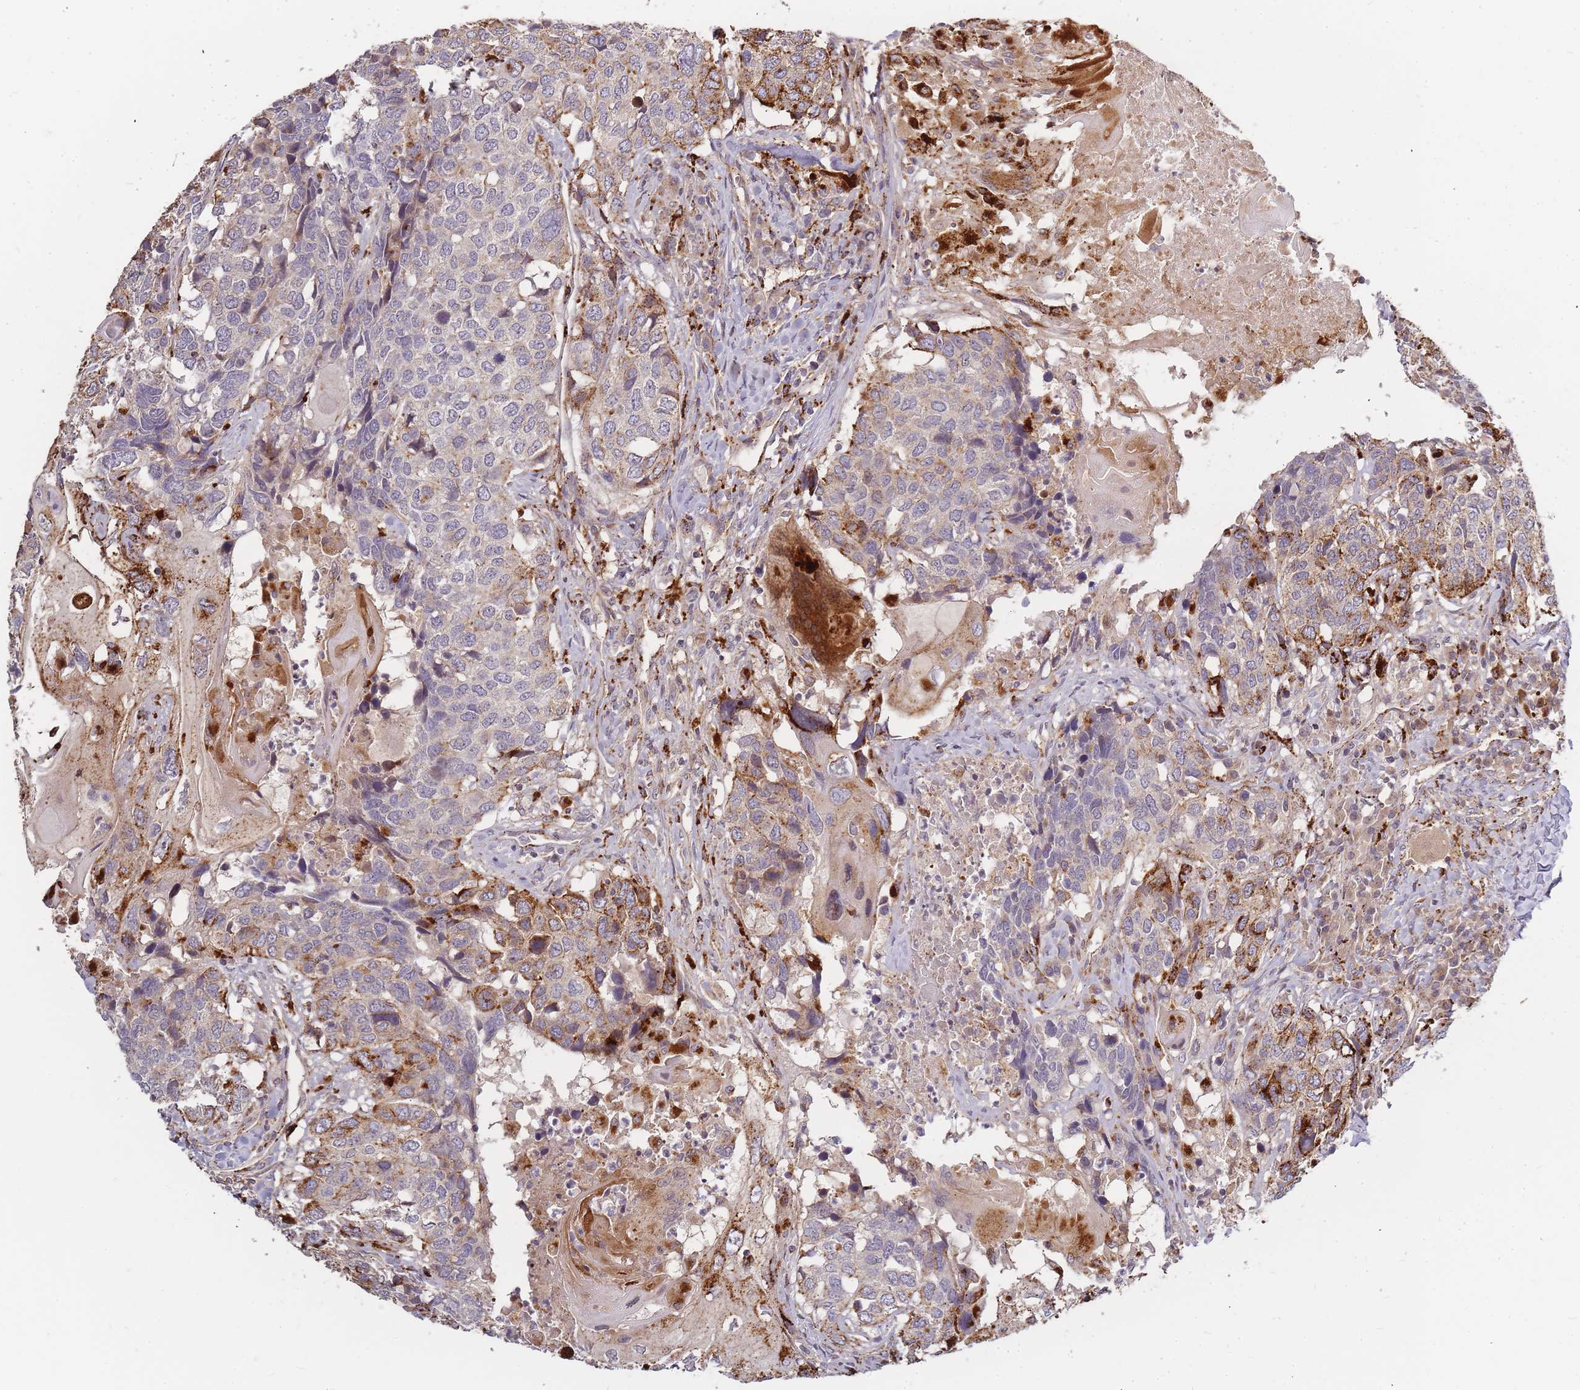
{"staining": {"intensity": "moderate", "quantity": "<25%", "location": "cytoplasmic/membranous"}, "tissue": "head and neck cancer", "cell_type": "Tumor cells", "image_type": "cancer", "snomed": [{"axis": "morphology", "description": "Squamous cell carcinoma, NOS"}, {"axis": "topography", "description": "Head-Neck"}], "caption": "IHC photomicrograph of head and neck squamous cell carcinoma stained for a protein (brown), which exhibits low levels of moderate cytoplasmic/membranous positivity in about <25% of tumor cells.", "gene": "ATG5", "patient": {"sex": "male", "age": 66}}